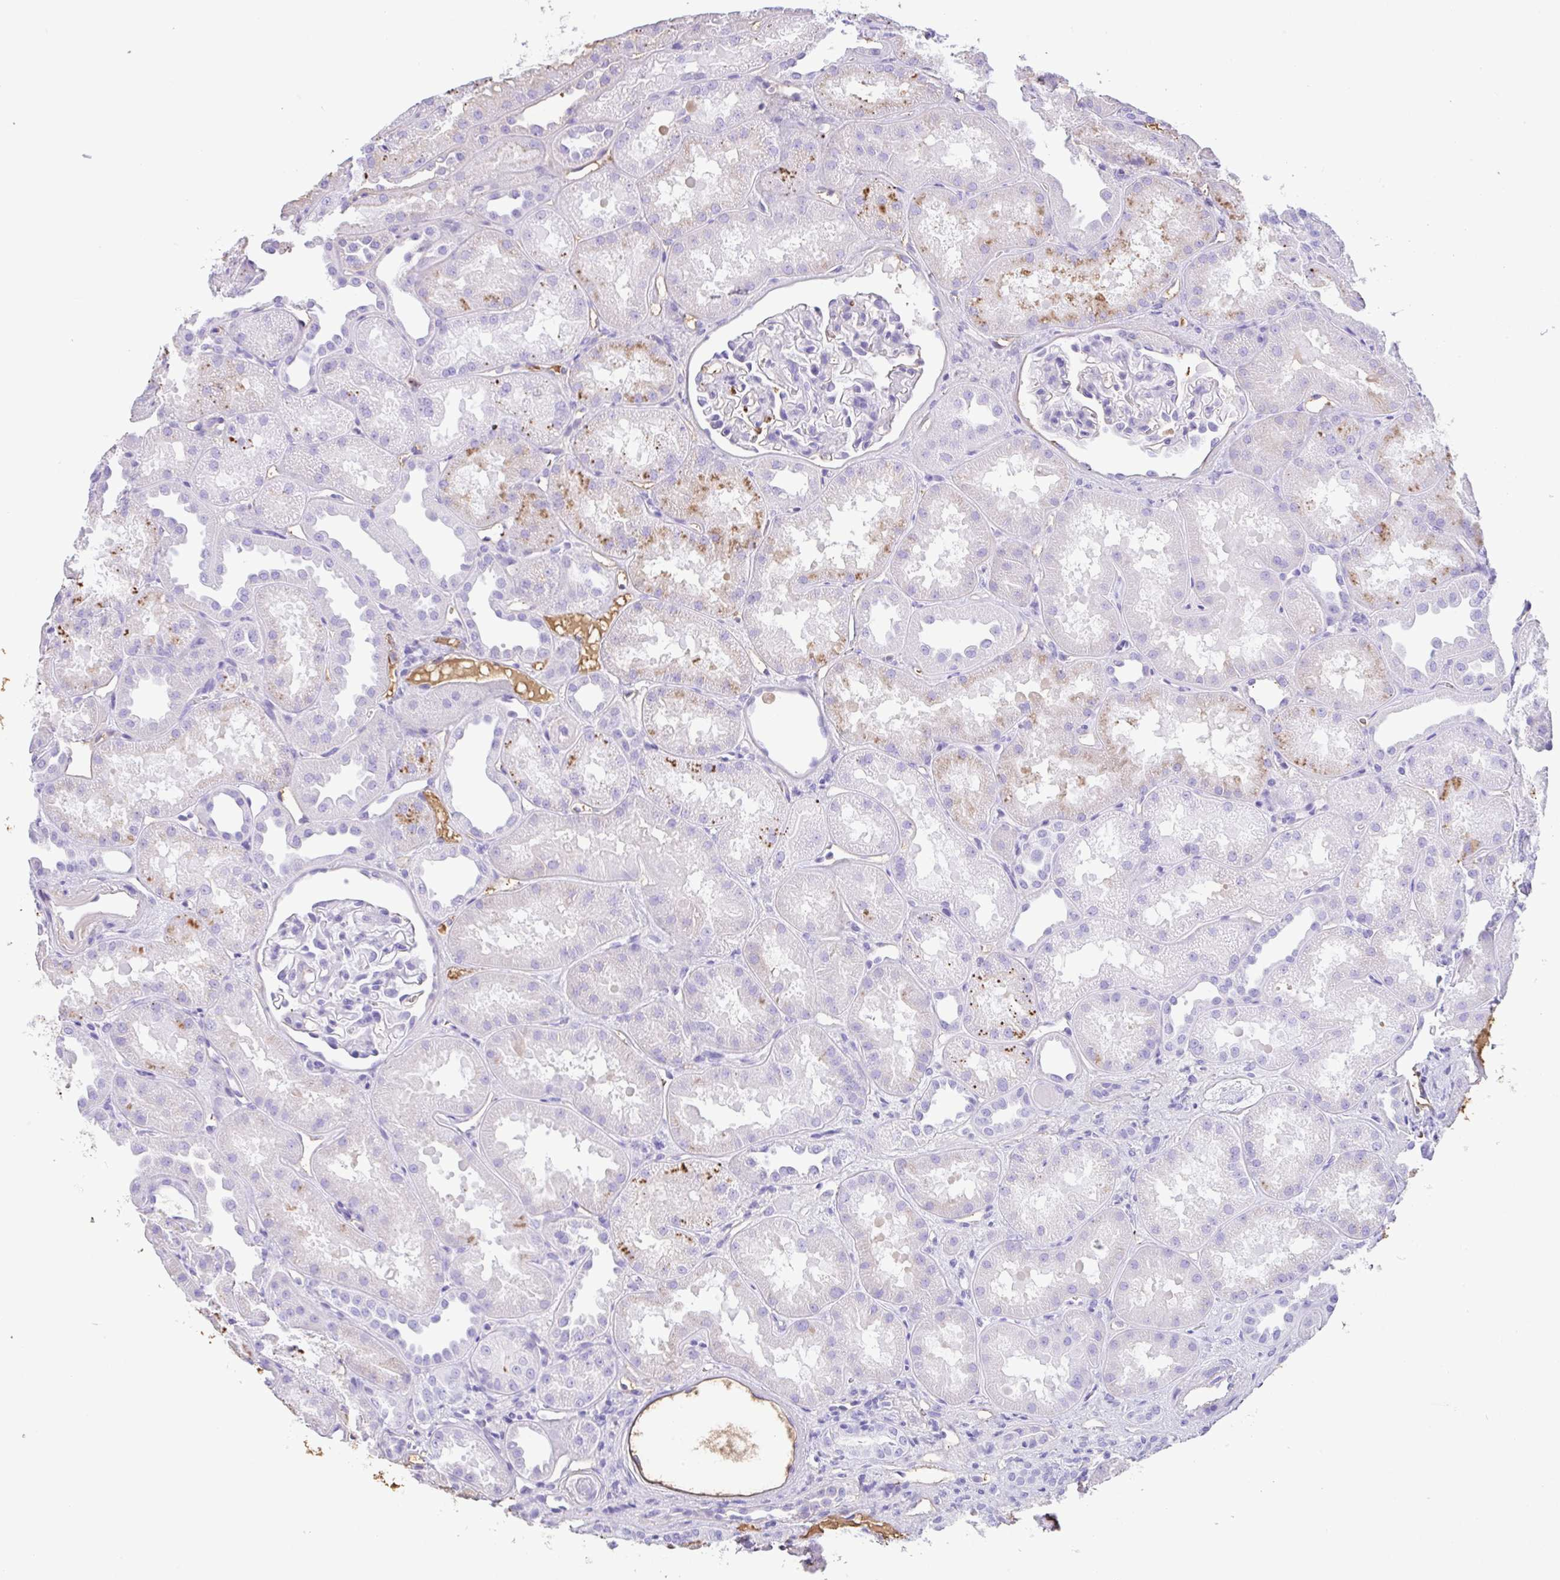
{"staining": {"intensity": "negative", "quantity": "none", "location": "none"}, "tissue": "kidney", "cell_type": "Cells in glomeruli", "image_type": "normal", "snomed": [{"axis": "morphology", "description": "Normal tissue, NOS"}, {"axis": "topography", "description": "Kidney"}], "caption": "The photomicrograph displays no staining of cells in glomeruli in benign kidney. (DAB immunohistochemistry (IHC), high magnification).", "gene": "HOXC12", "patient": {"sex": "male", "age": 61}}